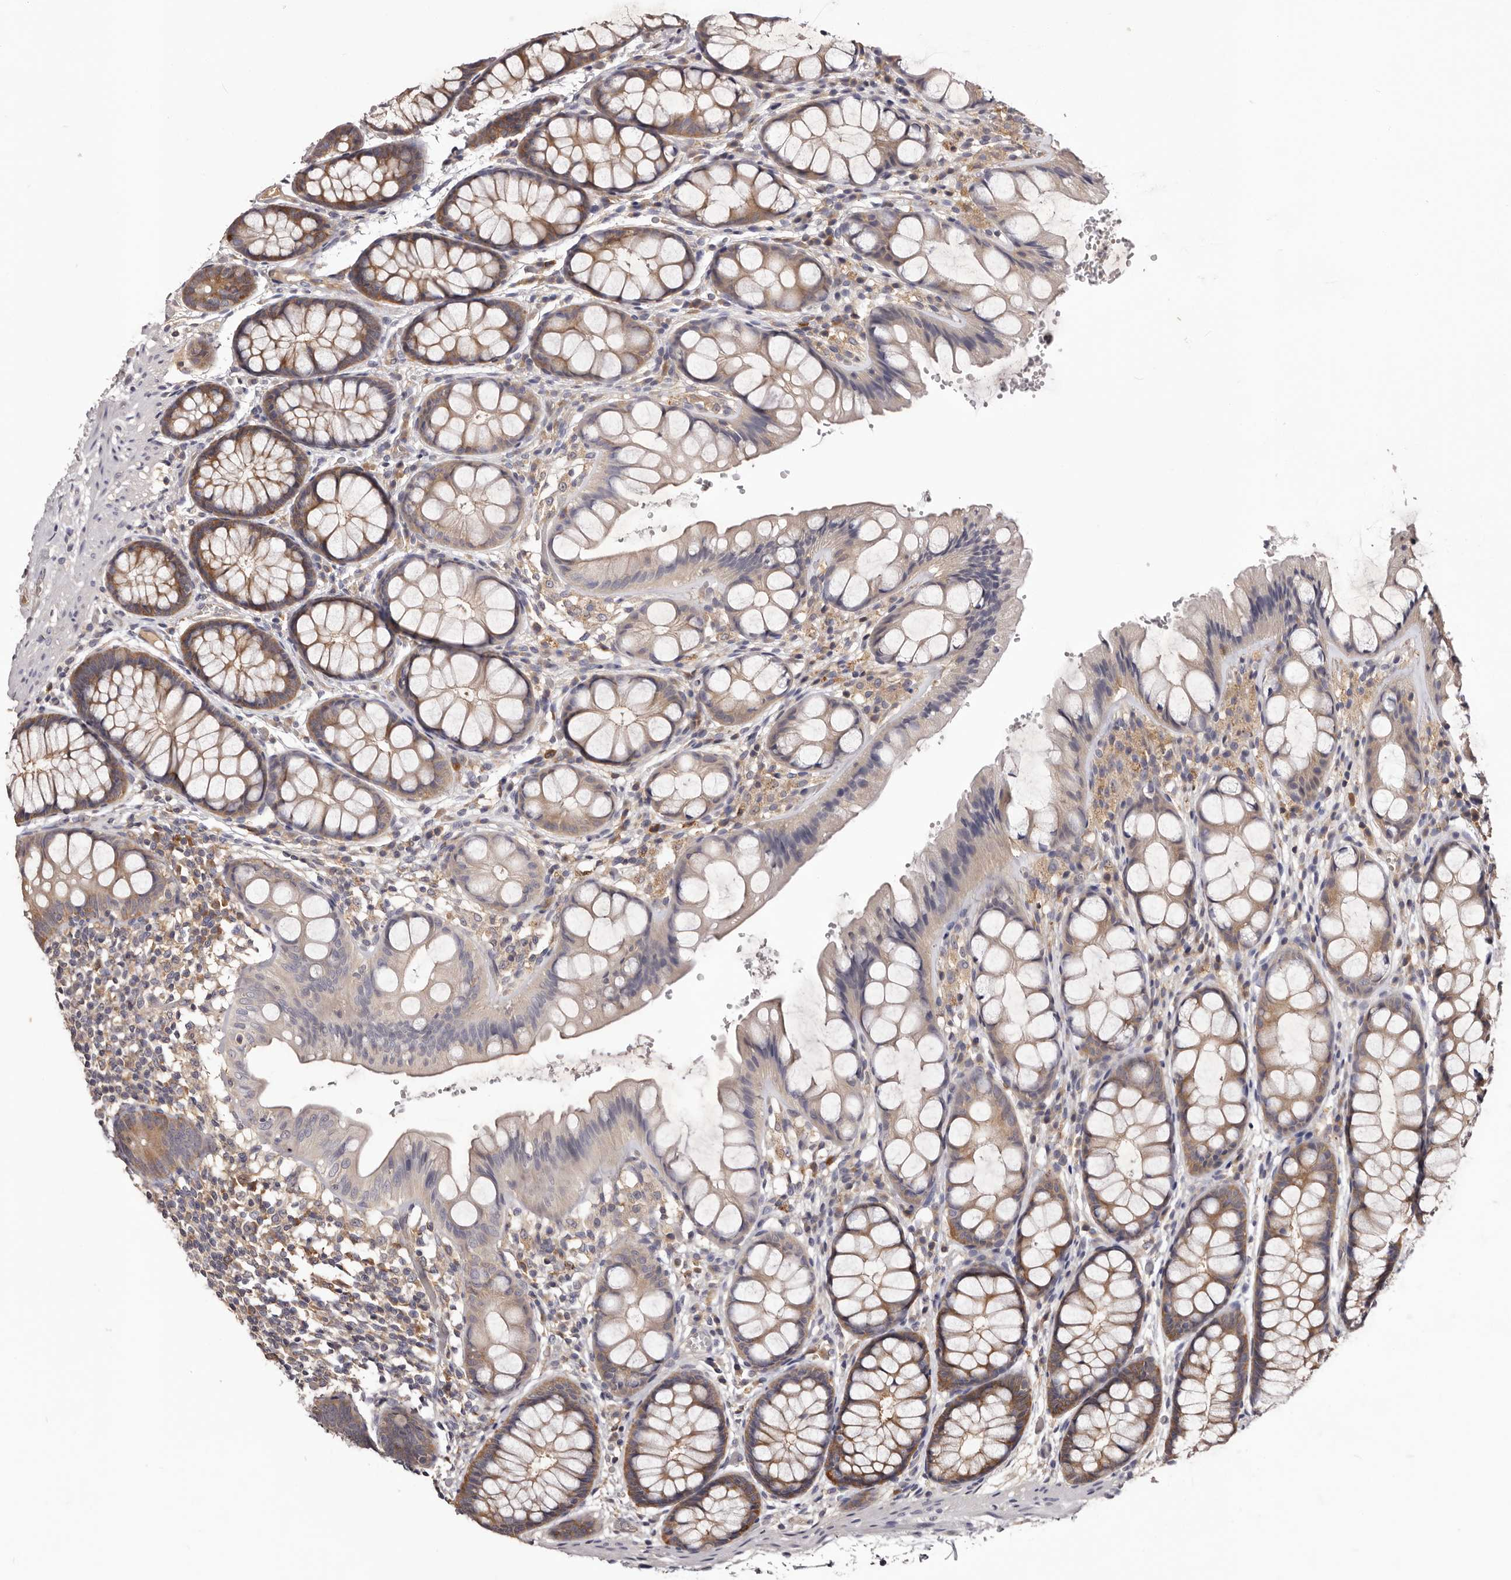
{"staining": {"intensity": "negative", "quantity": "none", "location": "none"}, "tissue": "colon", "cell_type": "Endothelial cells", "image_type": "normal", "snomed": [{"axis": "morphology", "description": "Normal tissue, NOS"}, {"axis": "topography", "description": "Colon"}], "caption": "The histopathology image exhibits no staining of endothelial cells in normal colon. Brightfield microscopy of immunohistochemistry (IHC) stained with DAB (brown) and hematoxylin (blue), captured at high magnification.", "gene": "LTV1", "patient": {"sex": "male", "age": 47}}